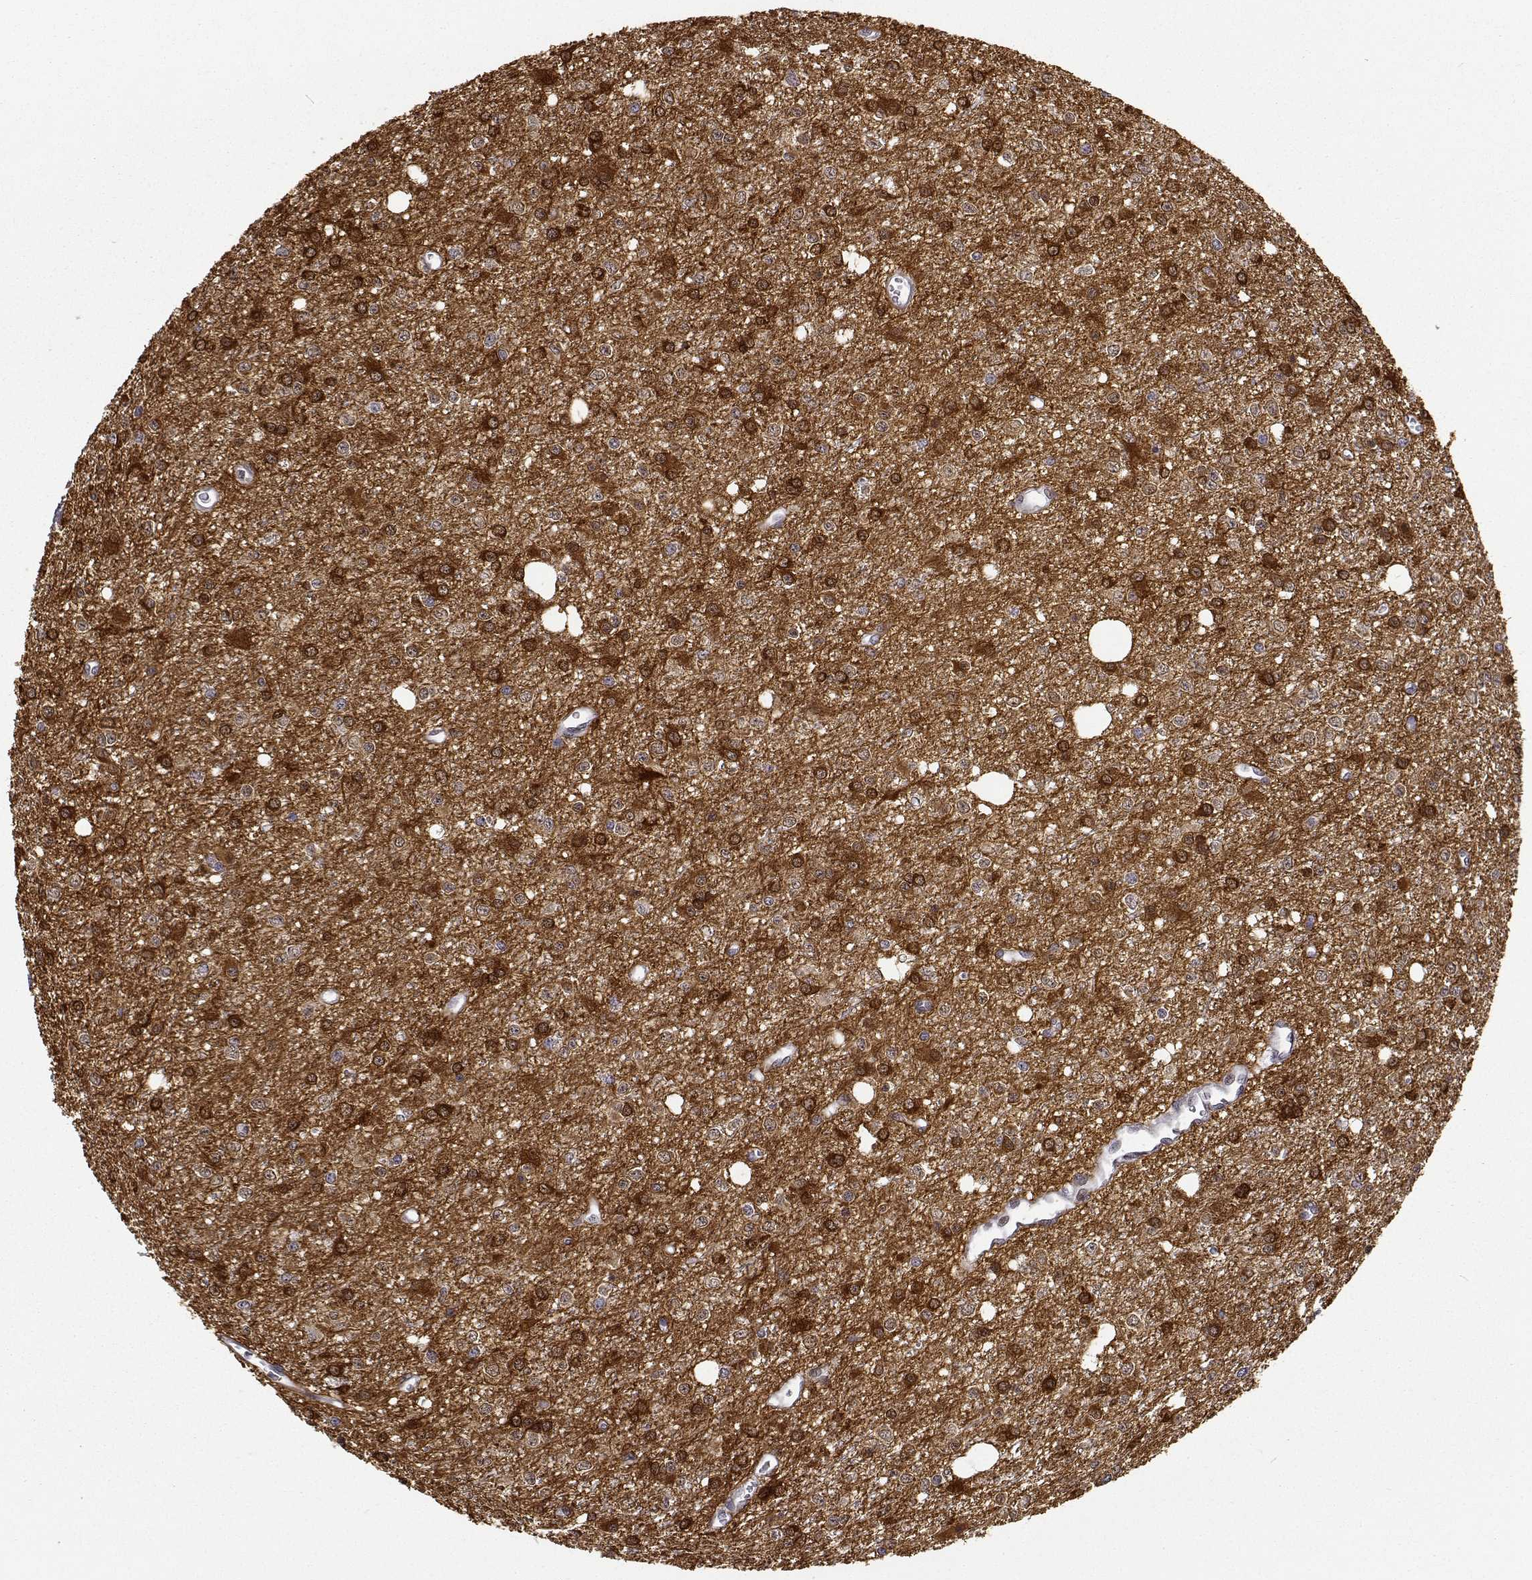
{"staining": {"intensity": "strong", "quantity": ">75%", "location": "cytoplasmic/membranous,nuclear"}, "tissue": "glioma", "cell_type": "Tumor cells", "image_type": "cancer", "snomed": [{"axis": "morphology", "description": "Glioma, malignant, Low grade"}, {"axis": "topography", "description": "Brain"}], "caption": "This image exhibits immunohistochemistry (IHC) staining of low-grade glioma (malignant), with high strong cytoplasmic/membranous and nuclear positivity in approximately >75% of tumor cells.", "gene": "PHGDH", "patient": {"sex": "female", "age": 45}}